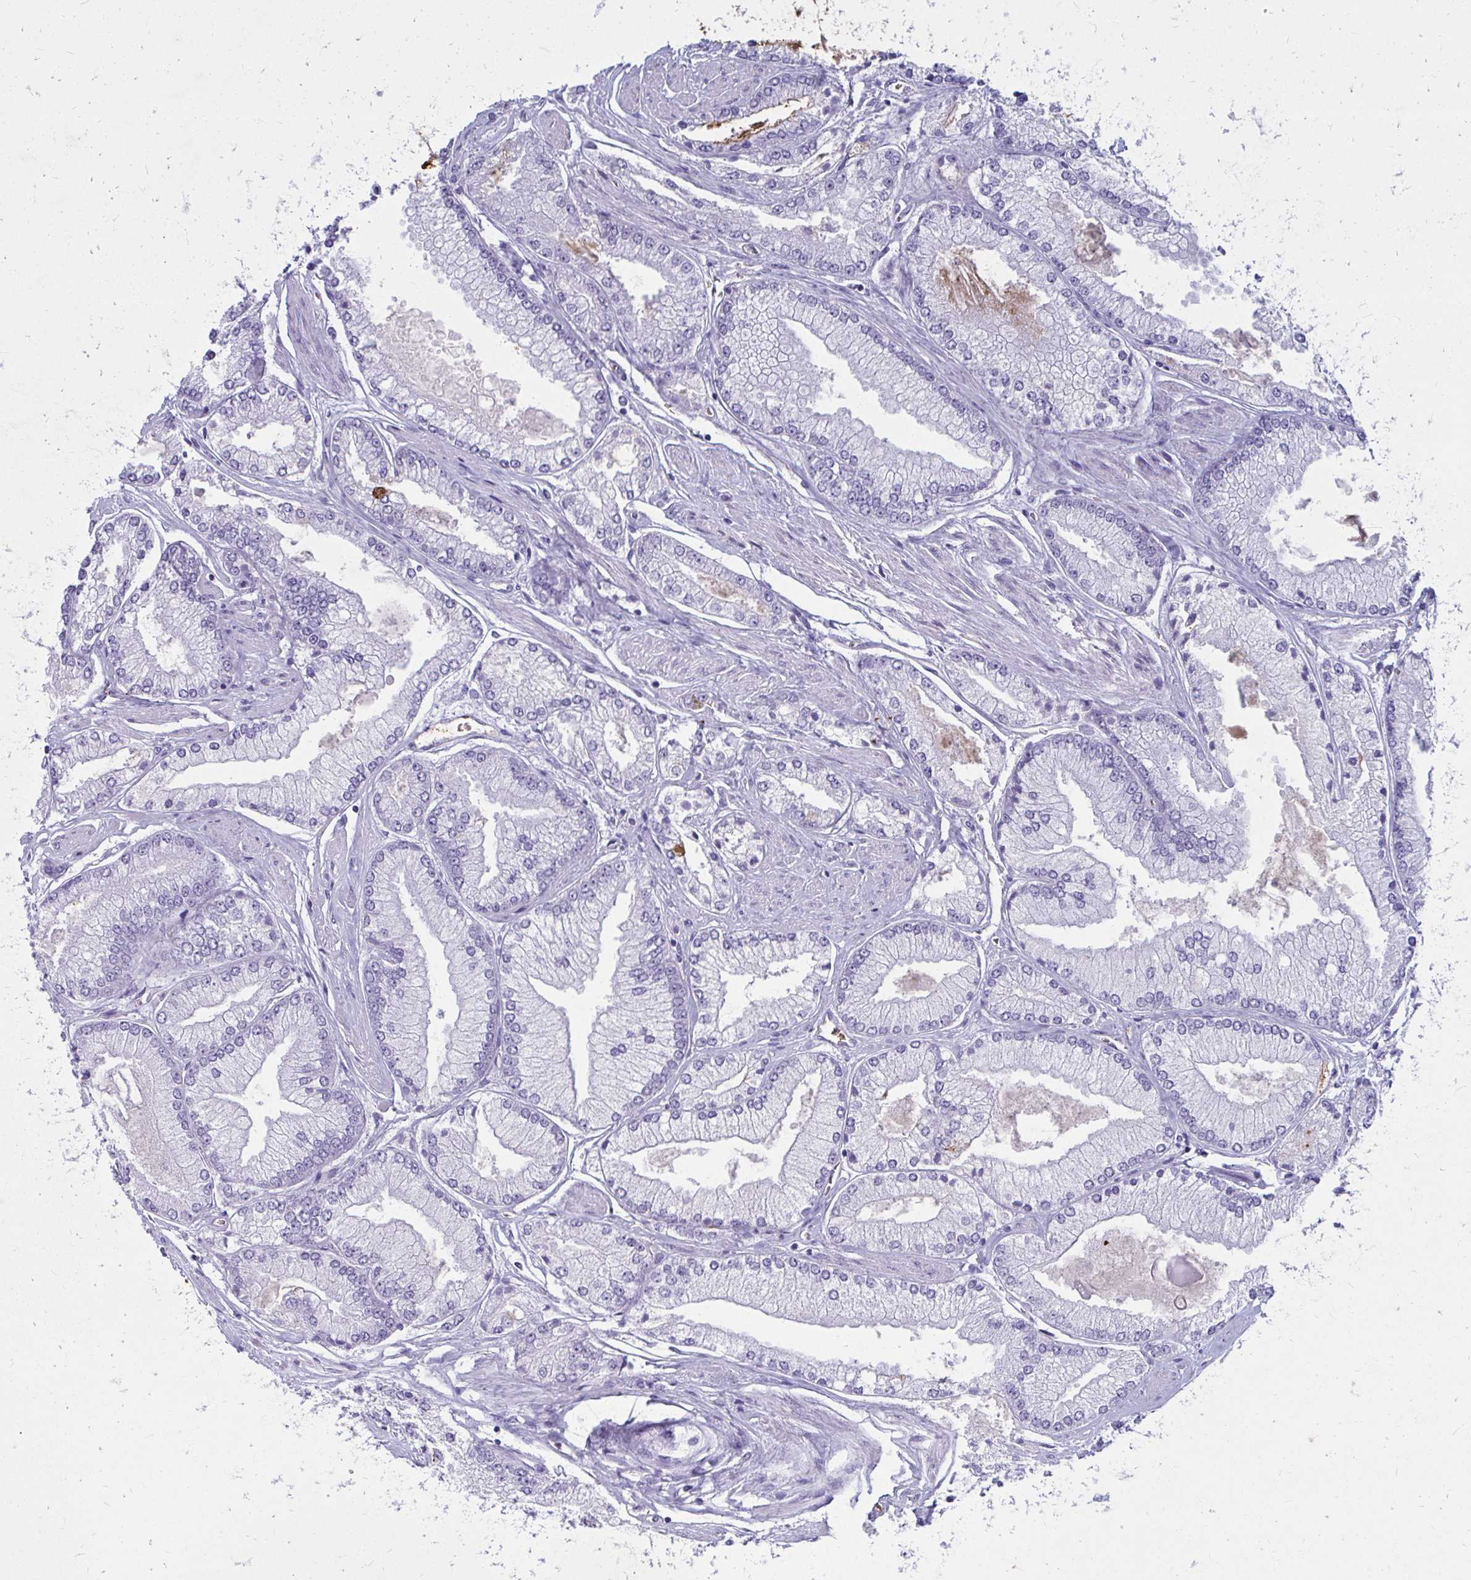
{"staining": {"intensity": "negative", "quantity": "none", "location": "none"}, "tissue": "prostate cancer", "cell_type": "Tumor cells", "image_type": "cancer", "snomed": [{"axis": "morphology", "description": "Adenocarcinoma, Low grade"}, {"axis": "topography", "description": "Prostate"}], "caption": "A high-resolution image shows immunohistochemistry (IHC) staining of prostate cancer (adenocarcinoma (low-grade)), which demonstrates no significant staining in tumor cells. (DAB (3,3'-diaminobenzidine) immunohistochemistry visualized using brightfield microscopy, high magnification).", "gene": "OR10R2", "patient": {"sex": "male", "age": 67}}